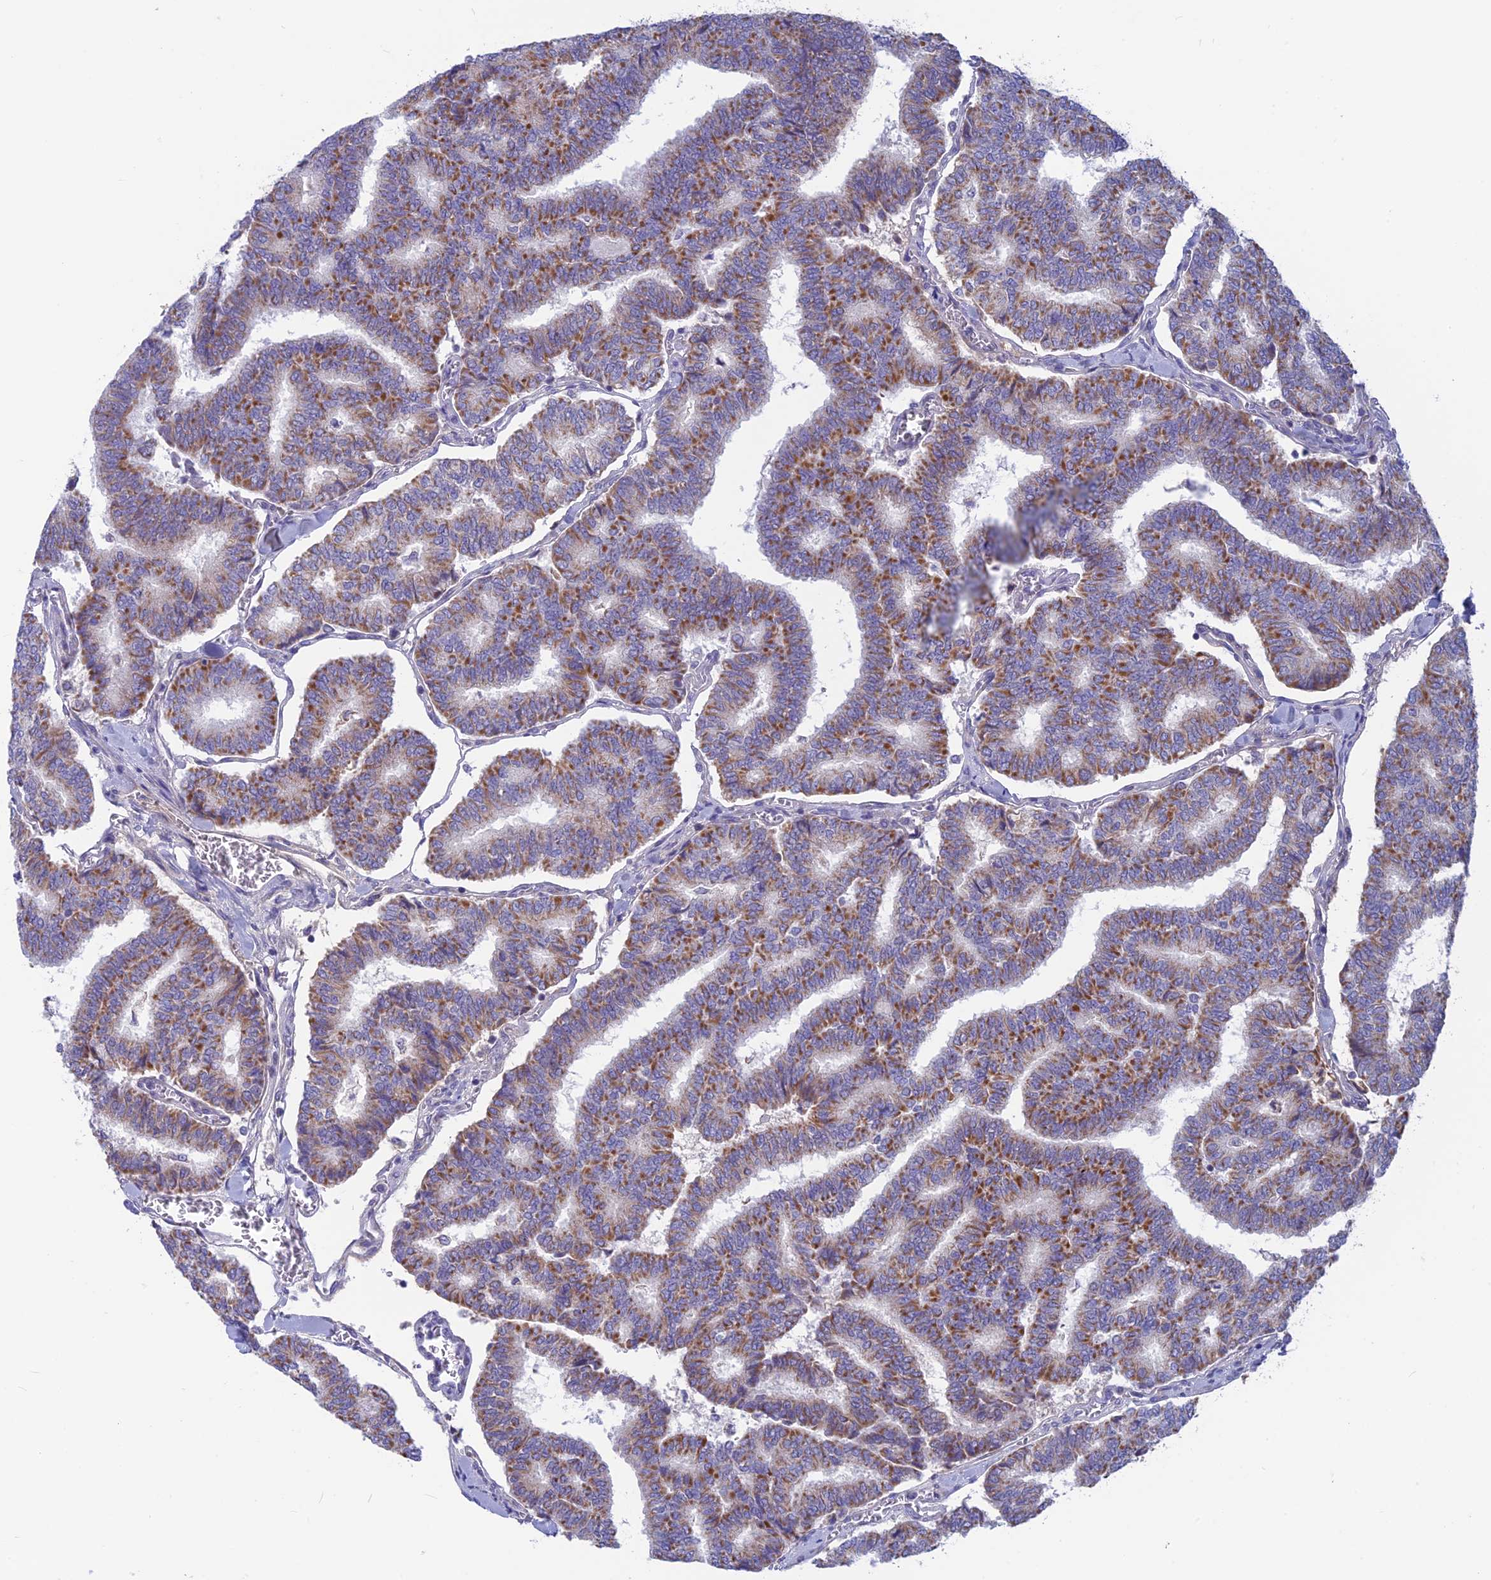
{"staining": {"intensity": "moderate", "quantity": ">75%", "location": "cytoplasmic/membranous"}, "tissue": "thyroid cancer", "cell_type": "Tumor cells", "image_type": "cancer", "snomed": [{"axis": "morphology", "description": "Papillary adenocarcinoma, NOS"}, {"axis": "topography", "description": "Thyroid gland"}], "caption": "A brown stain labels moderate cytoplasmic/membranous expression of a protein in human thyroid cancer tumor cells. Nuclei are stained in blue.", "gene": "PLAC9", "patient": {"sex": "female", "age": 35}}